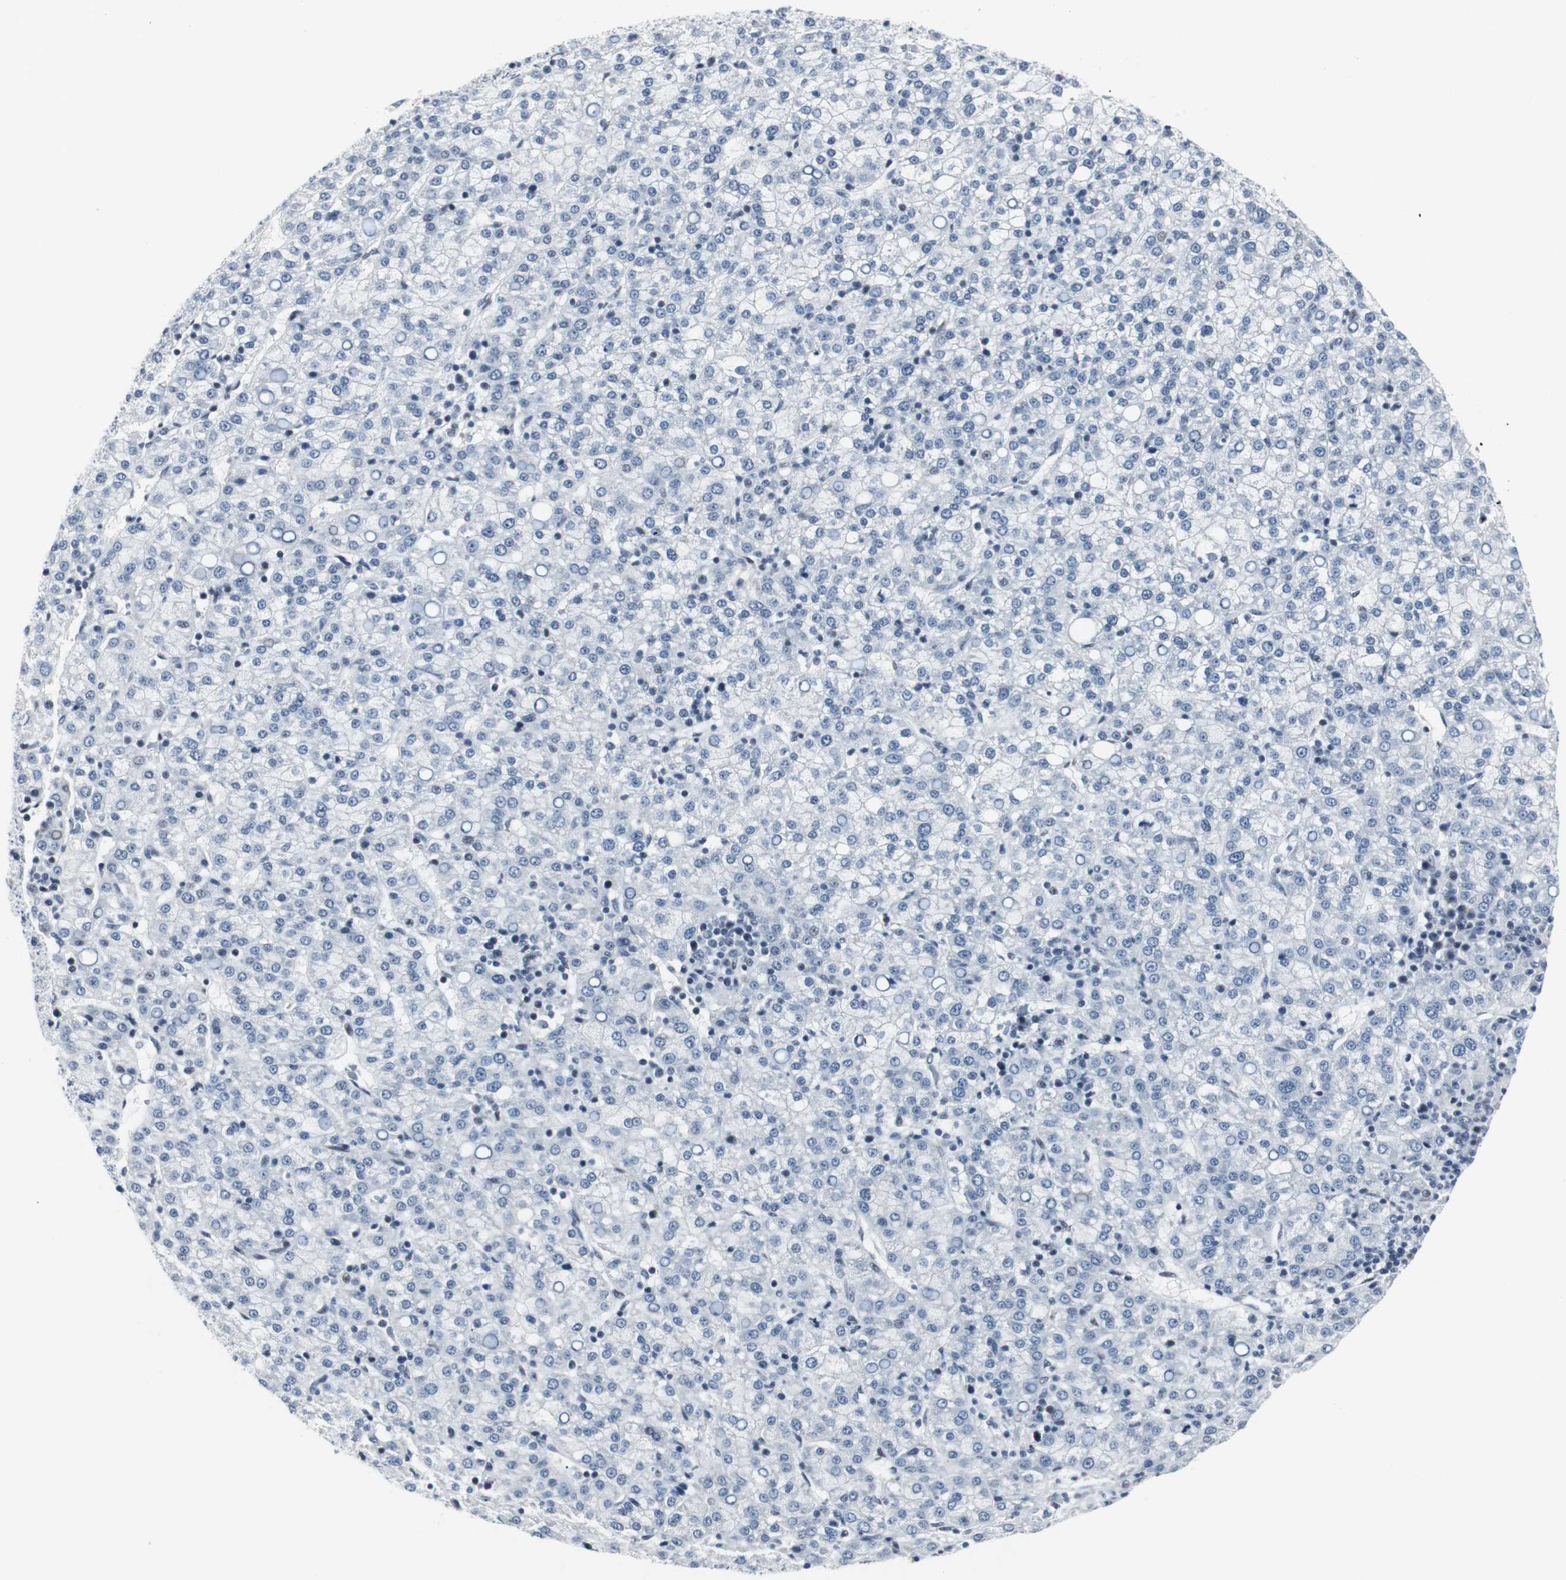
{"staining": {"intensity": "negative", "quantity": "none", "location": "none"}, "tissue": "liver cancer", "cell_type": "Tumor cells", "image_type": "cancer", "snomed": [{"axis": "morphology", "description": "Carcinoma, Hepatocellular, NOS"}, {"axis": "topography", "description": "Liver"}], "caption": "This is an IHC micrograph of human liver cancer (hepatocellular carcinoma). There is no positivity in tumor cells.", "gene": "MTA1", "patient": {"sex": "female", "age": 58}}